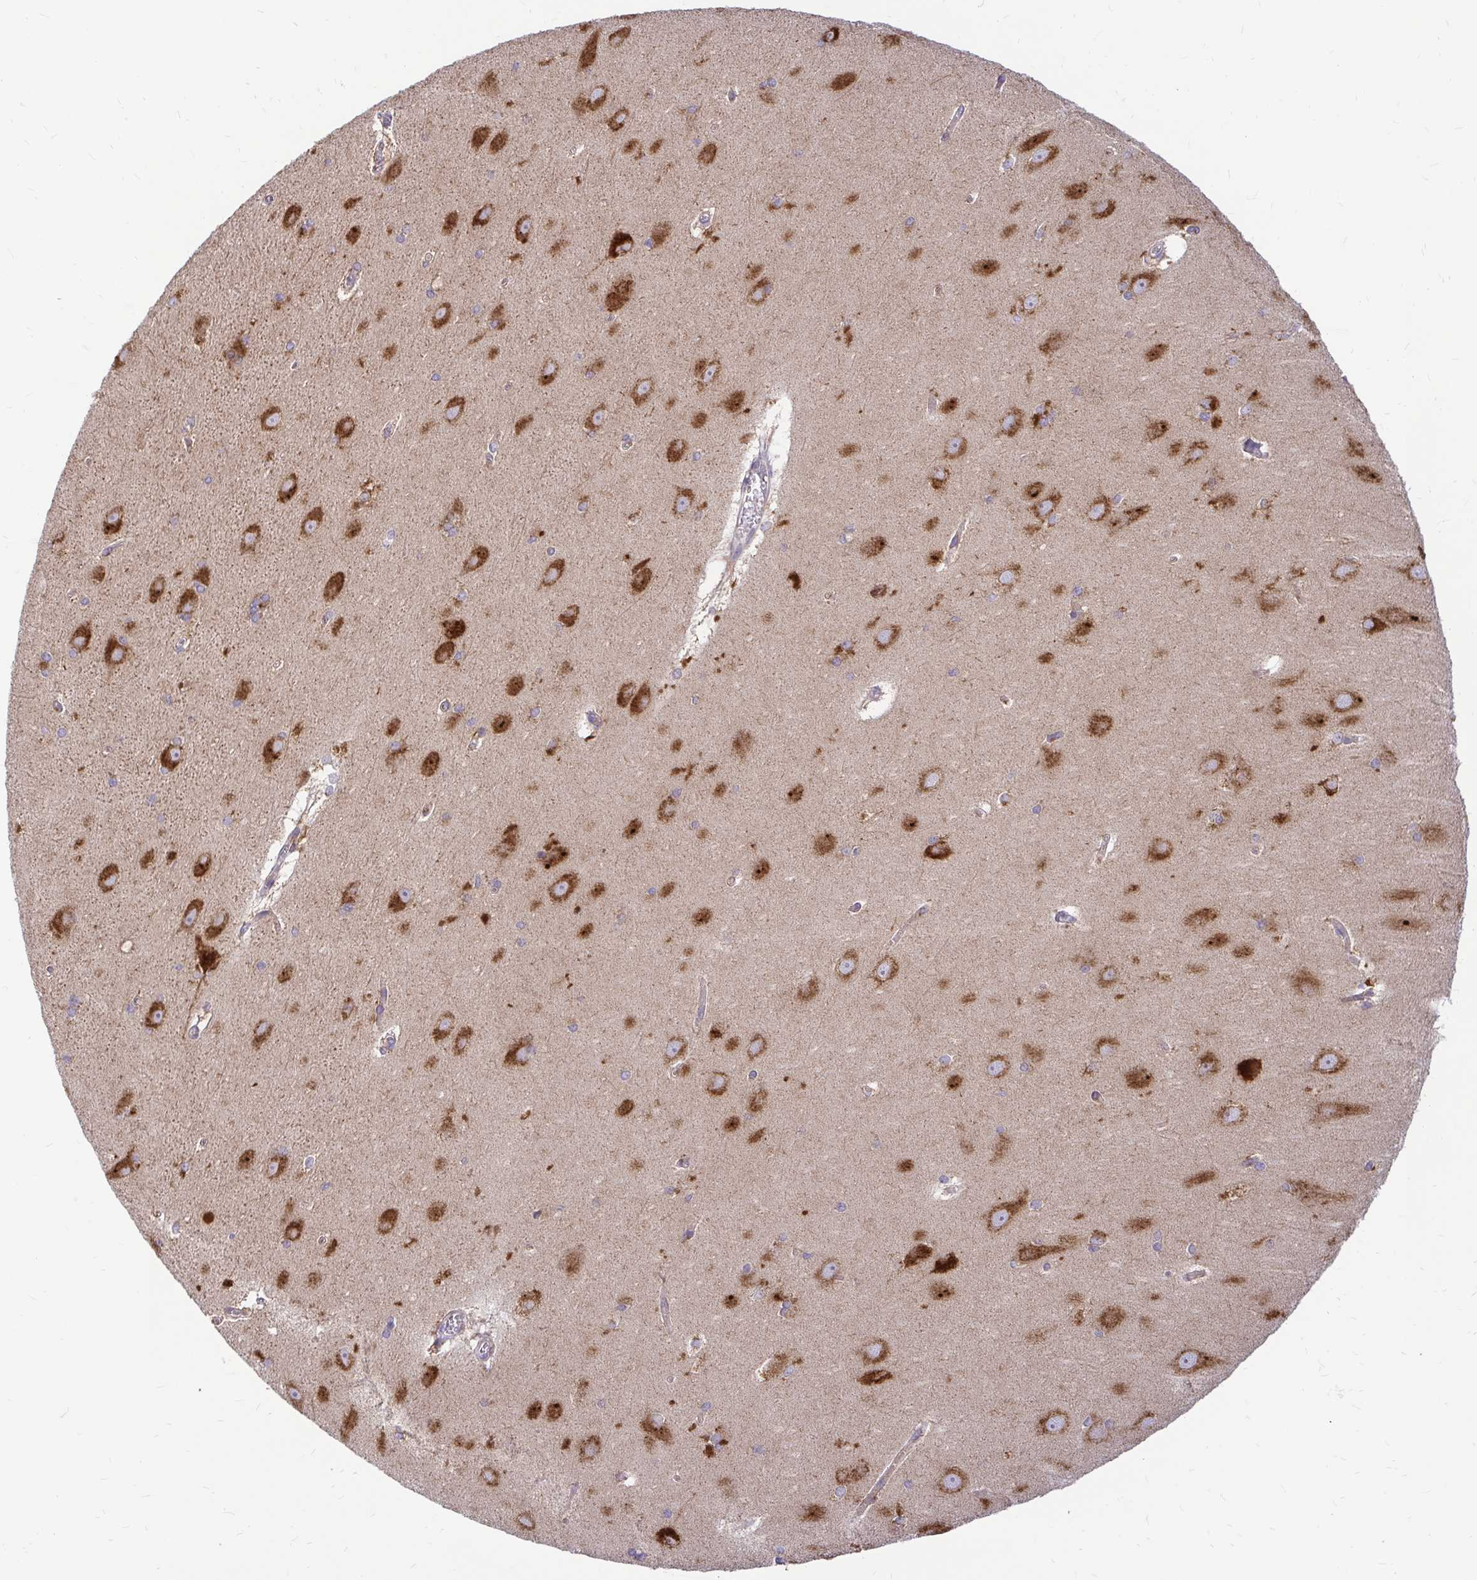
{"staining": {"intensity": "weak", "quantity": "<25%", "location": "cytoplasmic/membranous"}, "tissue": "hippocampus", "cell_type": "Glial cells", "image_type": "normal", "snomed": [{"axis": "morphology", "description": "Normal tissue, NOS"}, {"axis": "topography", "description": "Cerebral cortex"}, {"axis": "topography", "description": "Hippocampus"}], "caption": "Glial cells are negative for protein expression in unremarkable human hippocampus. (DAB (3,3'-diaminobenzidine) immunohistochemistry visualized using brightfield microscopy, high magnification).", "gene": "VTI1B", "patient": {"sex": "female", "age": 19}}